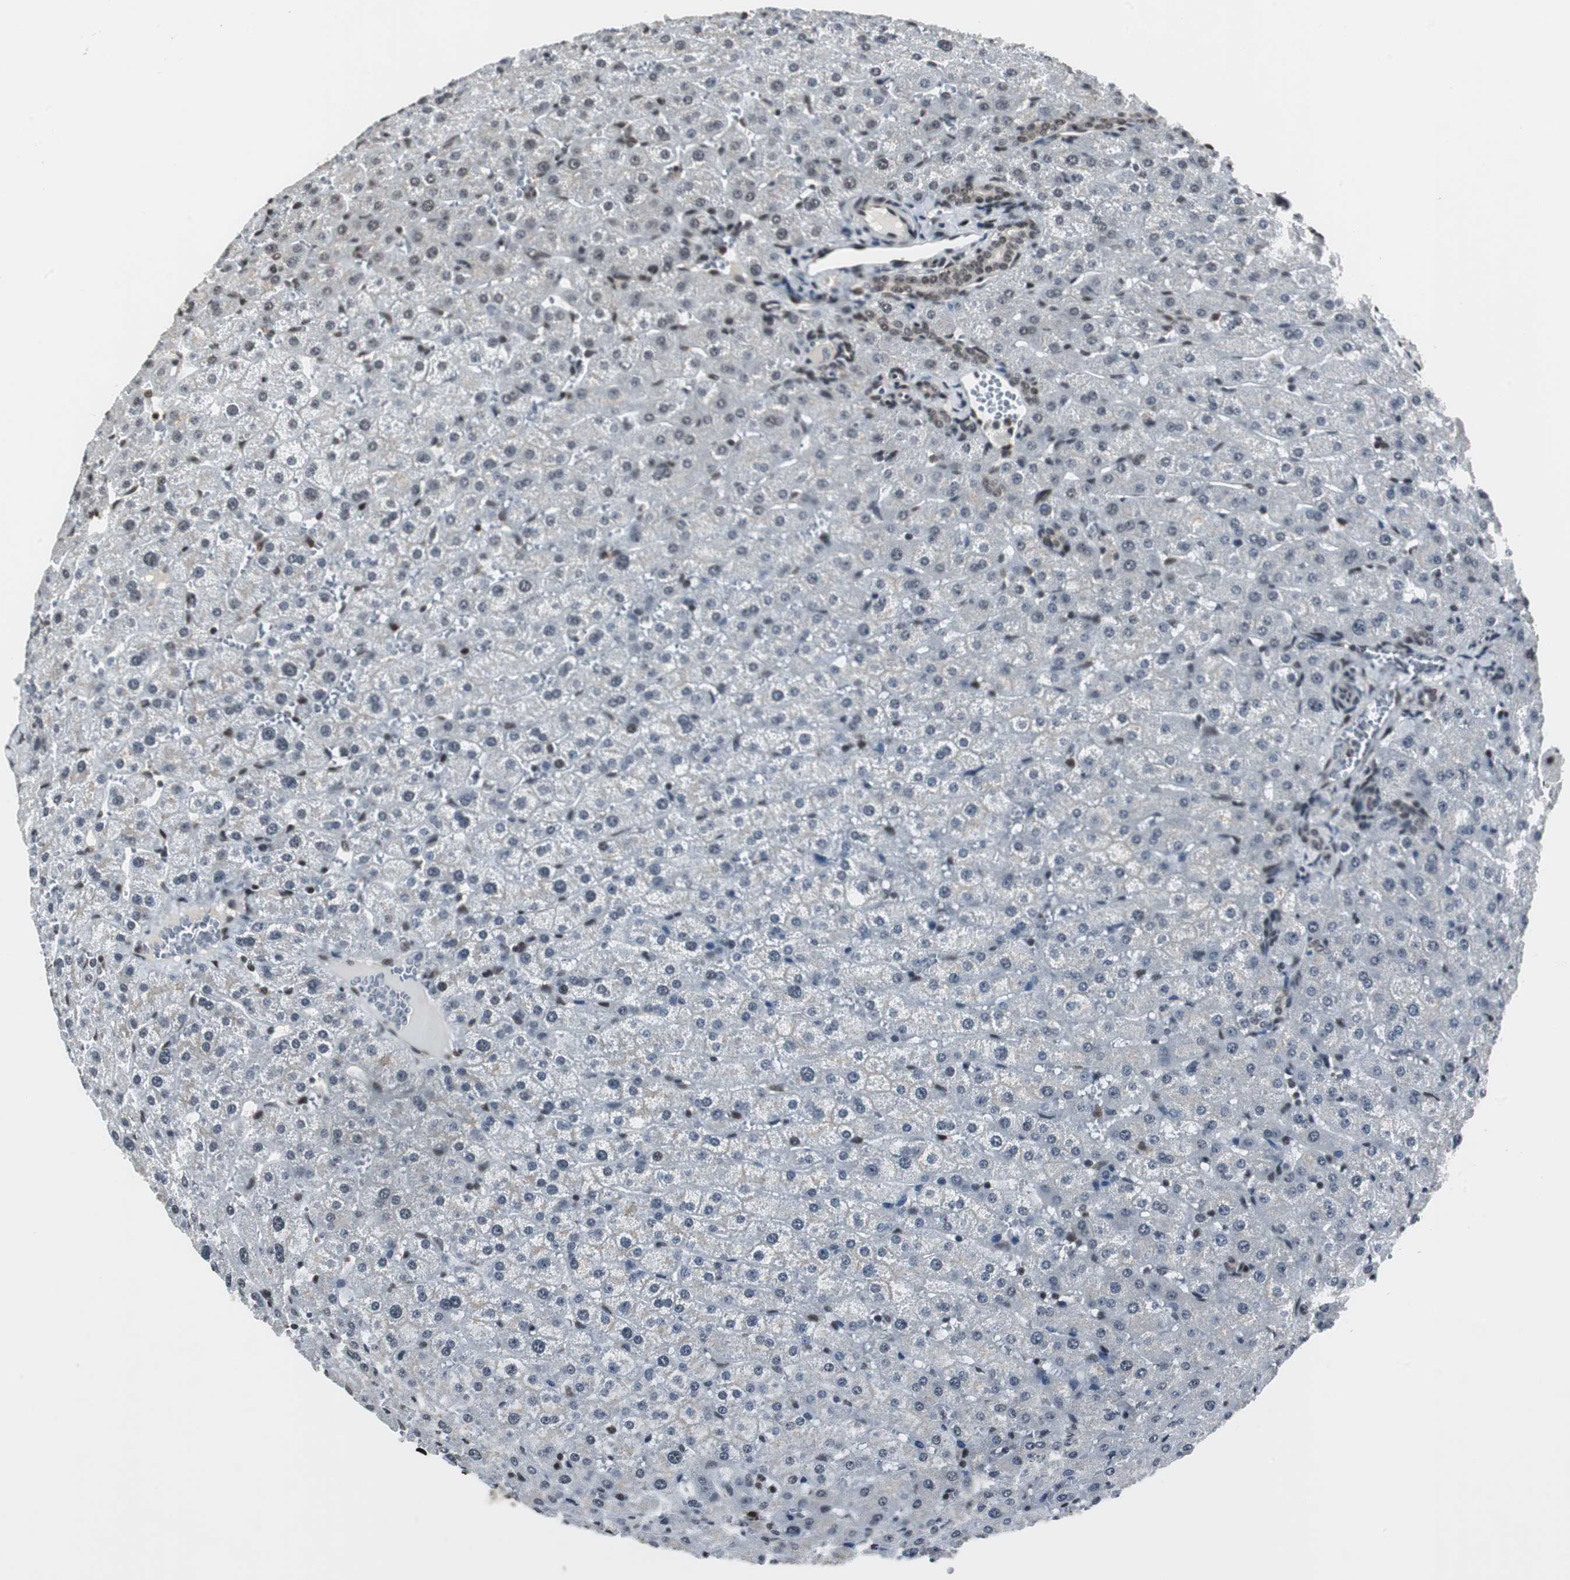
{"staining": {"intensity": "weak", "quantity": ">75%", "location": "nuclear"}, "tissue": "liver", "cell_type": "Cholangiocytes", "image_type": "normal", "snomed": [{"axis": "morphology", "description": "Normal tissue, NOS"}, {"axis": "morphology", "description": "Fibrosis, NOS"}, {"axis": "topography", "description": "Liver"}], "caption": "Immunohistochemical staining of normal liver exhibits low levels of weak nuclear positivity in about >75% of cholangiocytes. (DAB (3,3'-diaminobenzidine) IHC, brown staining for protein, blue staining for nuclei).", "gene": "CDK9", "patient": {"sex": "female", "age": 29}}